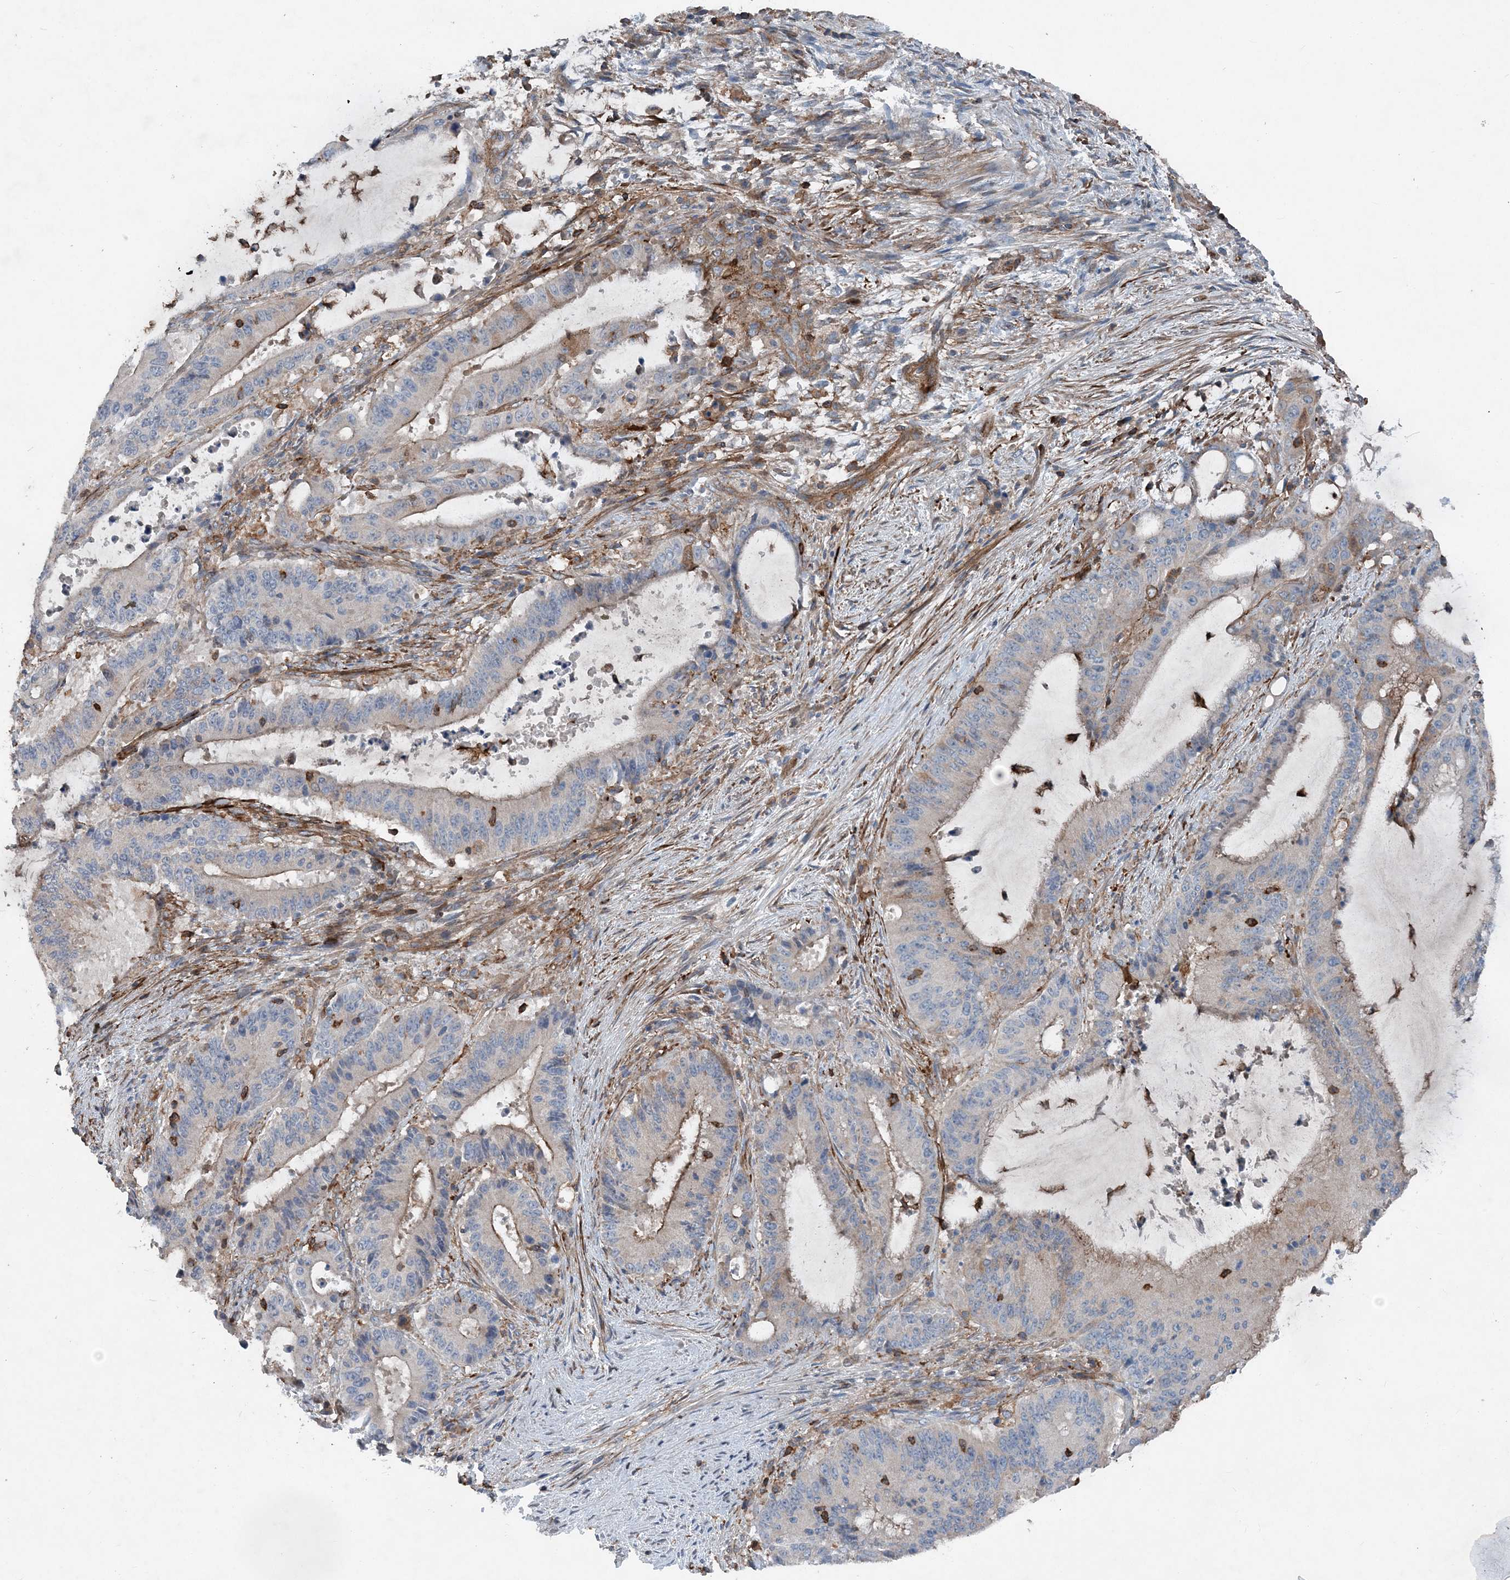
{"staining": {"intensity": "moderate", "quantity": "<25%", "location": "cytoplasmic/membranous"}, "tissue": "liver cancer", "cell_type": "Tumor cells", "image_type": "cancer", "snomed": [{"axis": "morphology", "description": "Normal tissue, NOS"}, {"axis": "morphology", "description": "Cholangiocarcinoma"}, {"axis": "topography", "description": "Liver"}, {"axis": "topography", "description": "Peripheral nerve tissue"}], "caption": "Liver cholangiocarcinoma was stained to show a protein in brown. There is low levels of moderate cytoplasmic/membranous positivity in approximately <25% of tumor cells. The protein of interest is shown in brown color, while the nuclei are stained blue.", "gene": "DGUOK", "patient": {"sex": "female", "age": 73}}